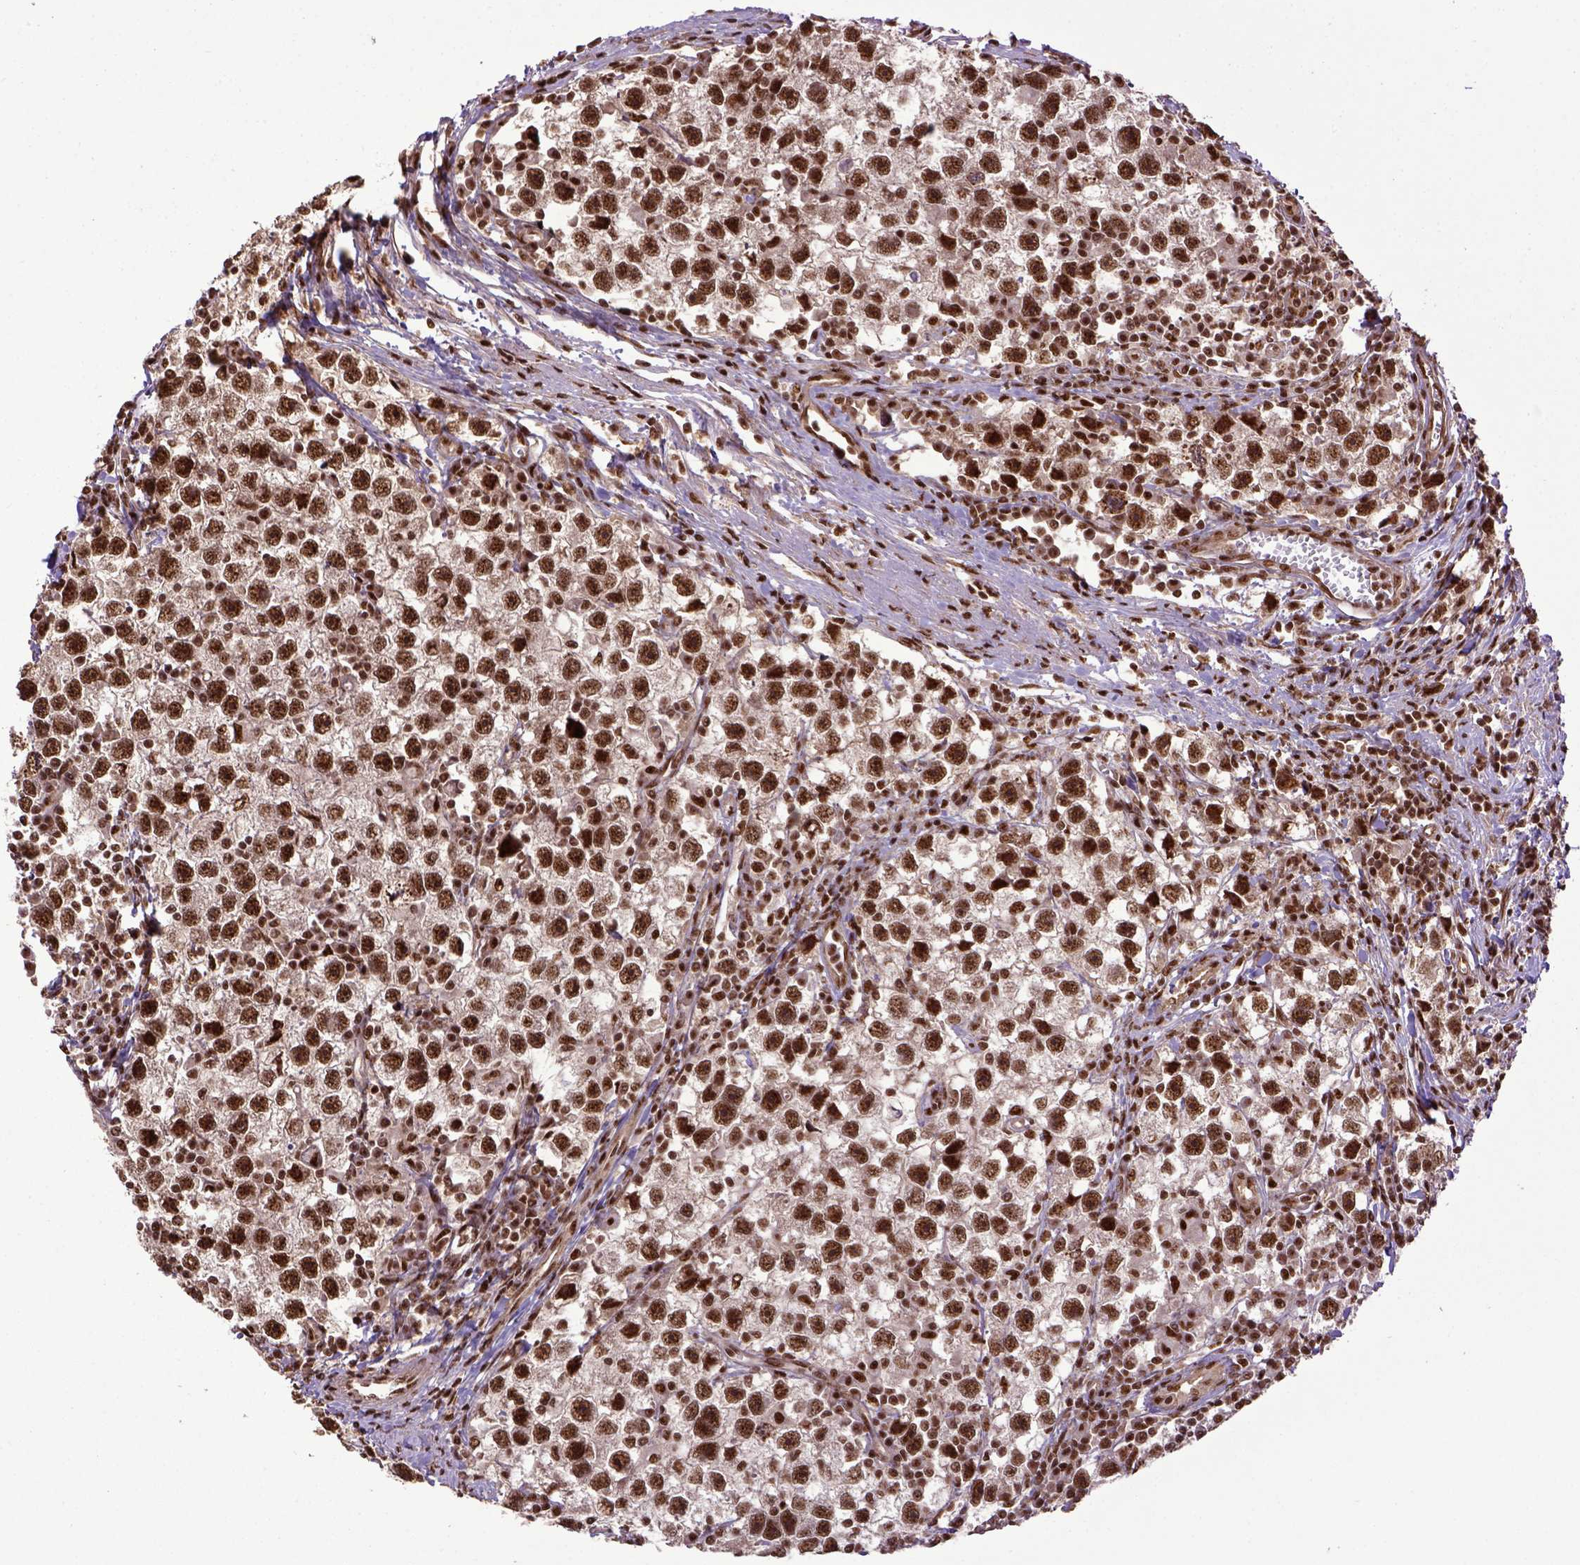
{"staining": {"intensity": "strong", "quantity": ">75%", "location": "nuclear"}, "tissue": "testis cancer", "cell_type": "Tumor cells", "image_type": "cancer", "snomed": [{"axis": "morphology", "description": "Seminoma, NOS"}, {"axis": "topography", "description": "Testis"}], "caption": "Testis cancer stained for a protein (brown) displays strong nuclear positive expression in approximately >75% of tumor cells.", "gene": "PPIG", "patient": {"sex": "male", "age": 30}}